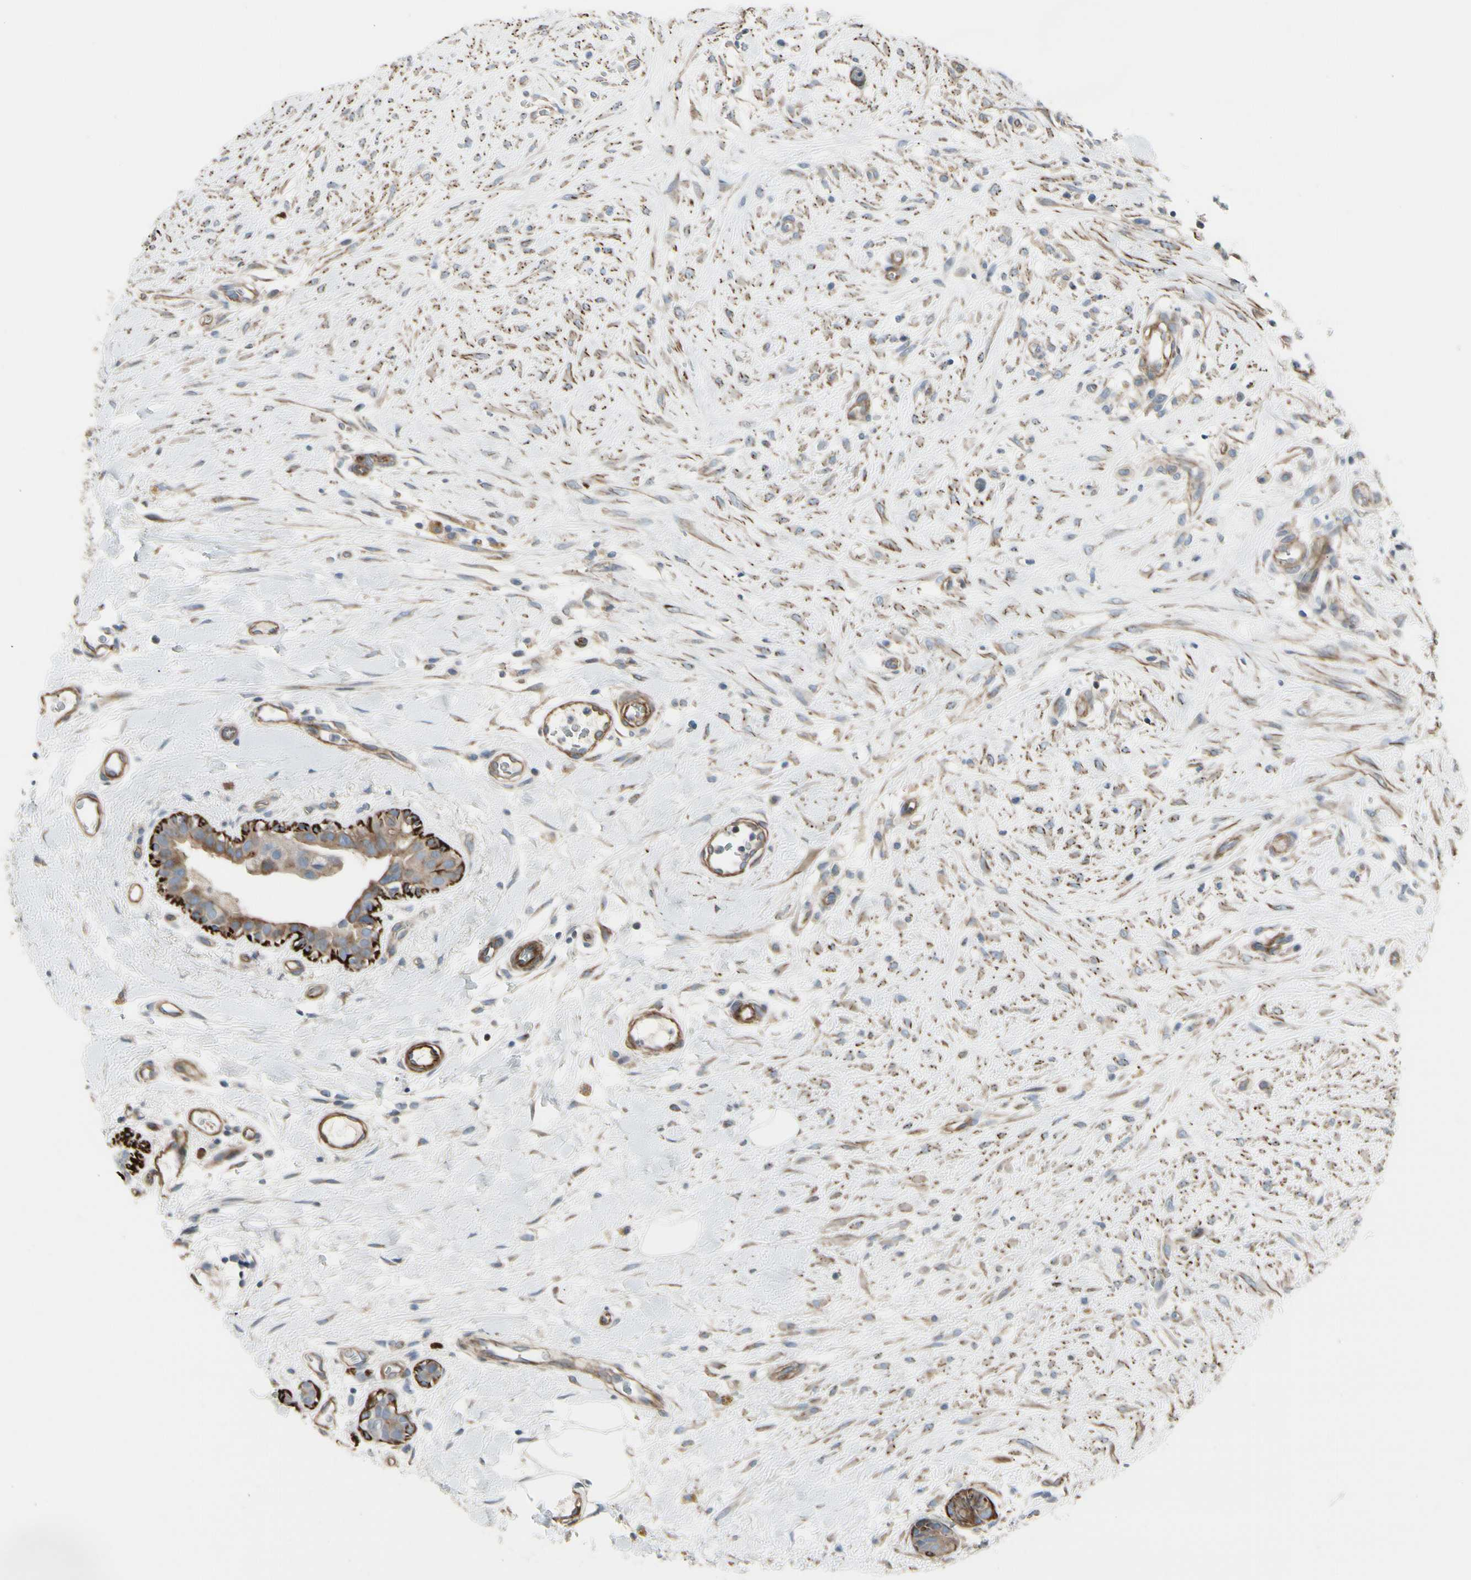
{"staining": {"intensity": "weak", "quantity": "25%-75%", "location": "cytoplasmic/membranous"}, "tissue": "breast cancer", "cell_type": "Tumor cells", "image_type": "cancer", "snomed": [{"axis": "morphology", "description": "Duct carcinoma"}, {"axis": "topography", "description": "Breast"}], "caption": "A brown stain highlights weak cytoplasmic/membranous positivity of a protein in human intraductal carcinoma (breast) tumor cells.", "gene": "TPM1", "patient": {"sex": "female", "age": 40}}